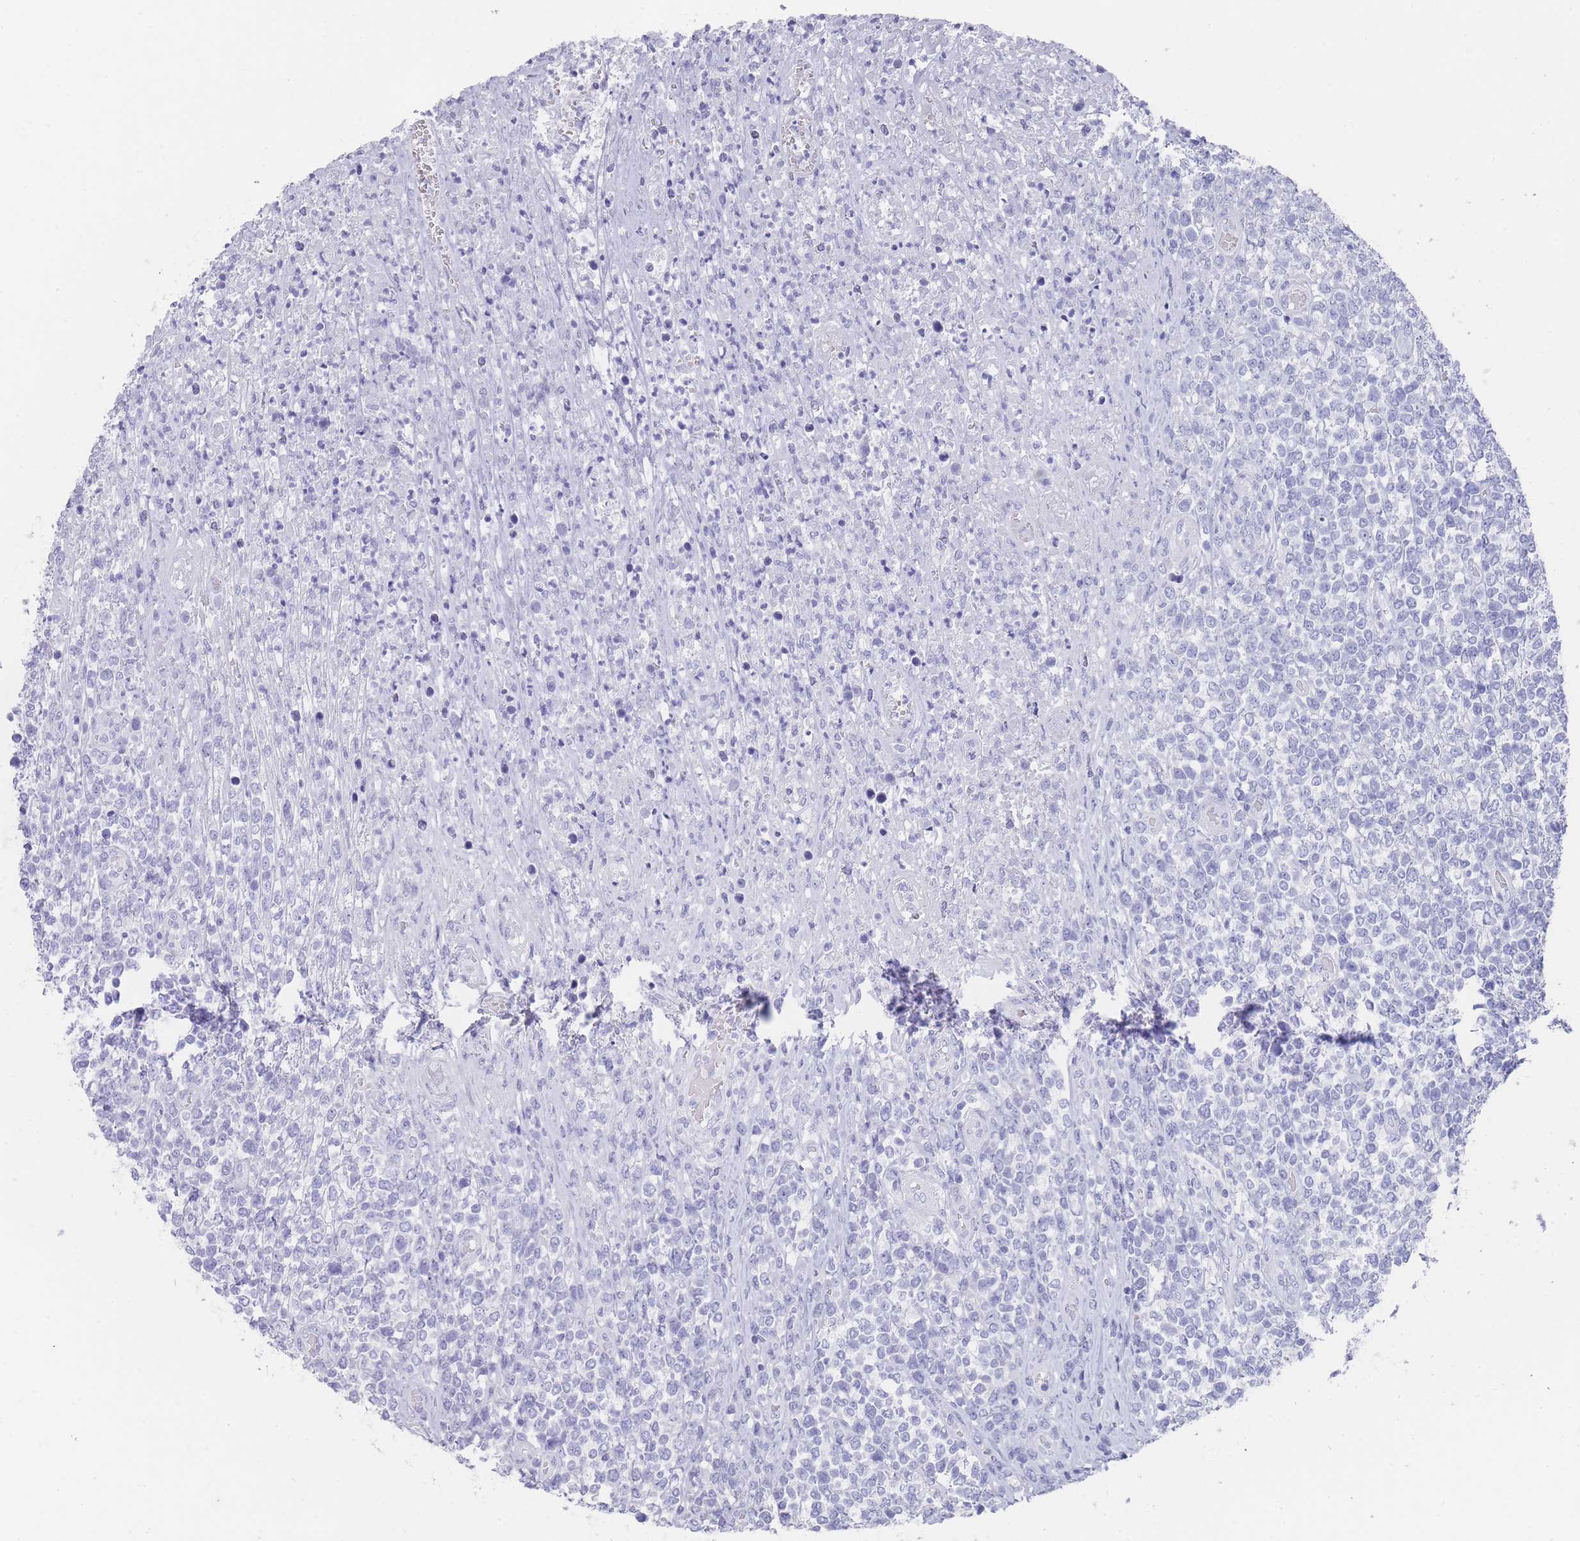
{"staining": {"intensity": "negative", "quantity": "none", "location": "none"}, "tissue": "lymphoma", "cell_type": "Tumor cells", "image_type": "cancer", "snomed": [{"axis": "morphology", "description": "Malignant lymphoma, non-Hodgkin's type, High grade"}, {"axis": "topography", "description": "Soft tissue"}], "caption": "Tumor cells are negative for protein expression in human lymphoma.", "gene": "RAB2B", "patient": {"sex": "female", "age": 56}}